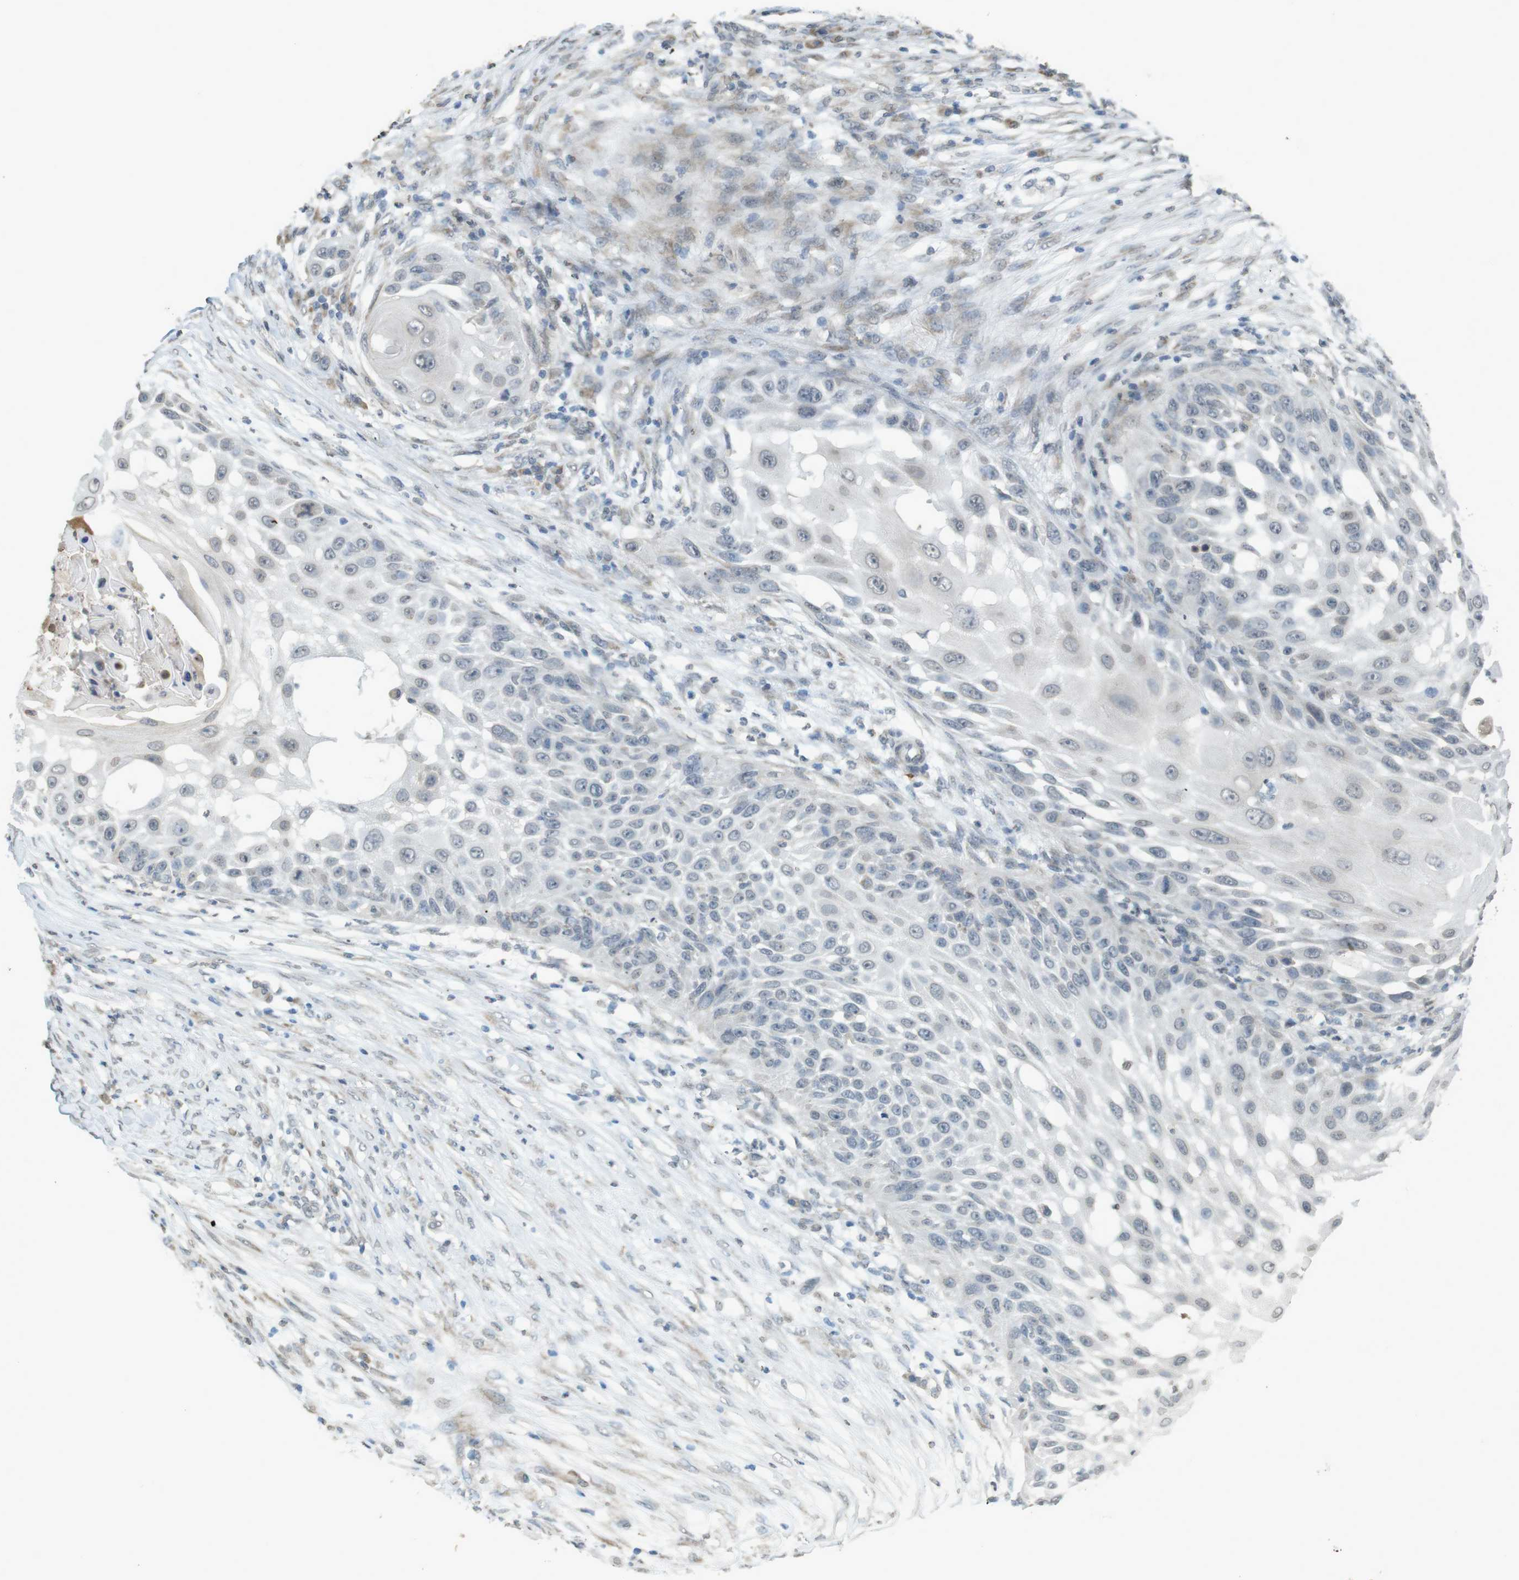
{"staining": {"intensity": "negative", "quantity": "none", "location": "none"}, "tissue": "skin cancer", "cell_type": "Tumor cells", "image_type": "cancer", "snomed": [{"axis": "morphology", "description": "Squamous cell carcinoma, NOS"}, {"axis": "topography", "description": "Skin"}], "caption": "A micrograph of human skin cancer is negative for staining in tumor cells.", "gene": "FZD10", "patient": {"sex": "female", "age": 44}}